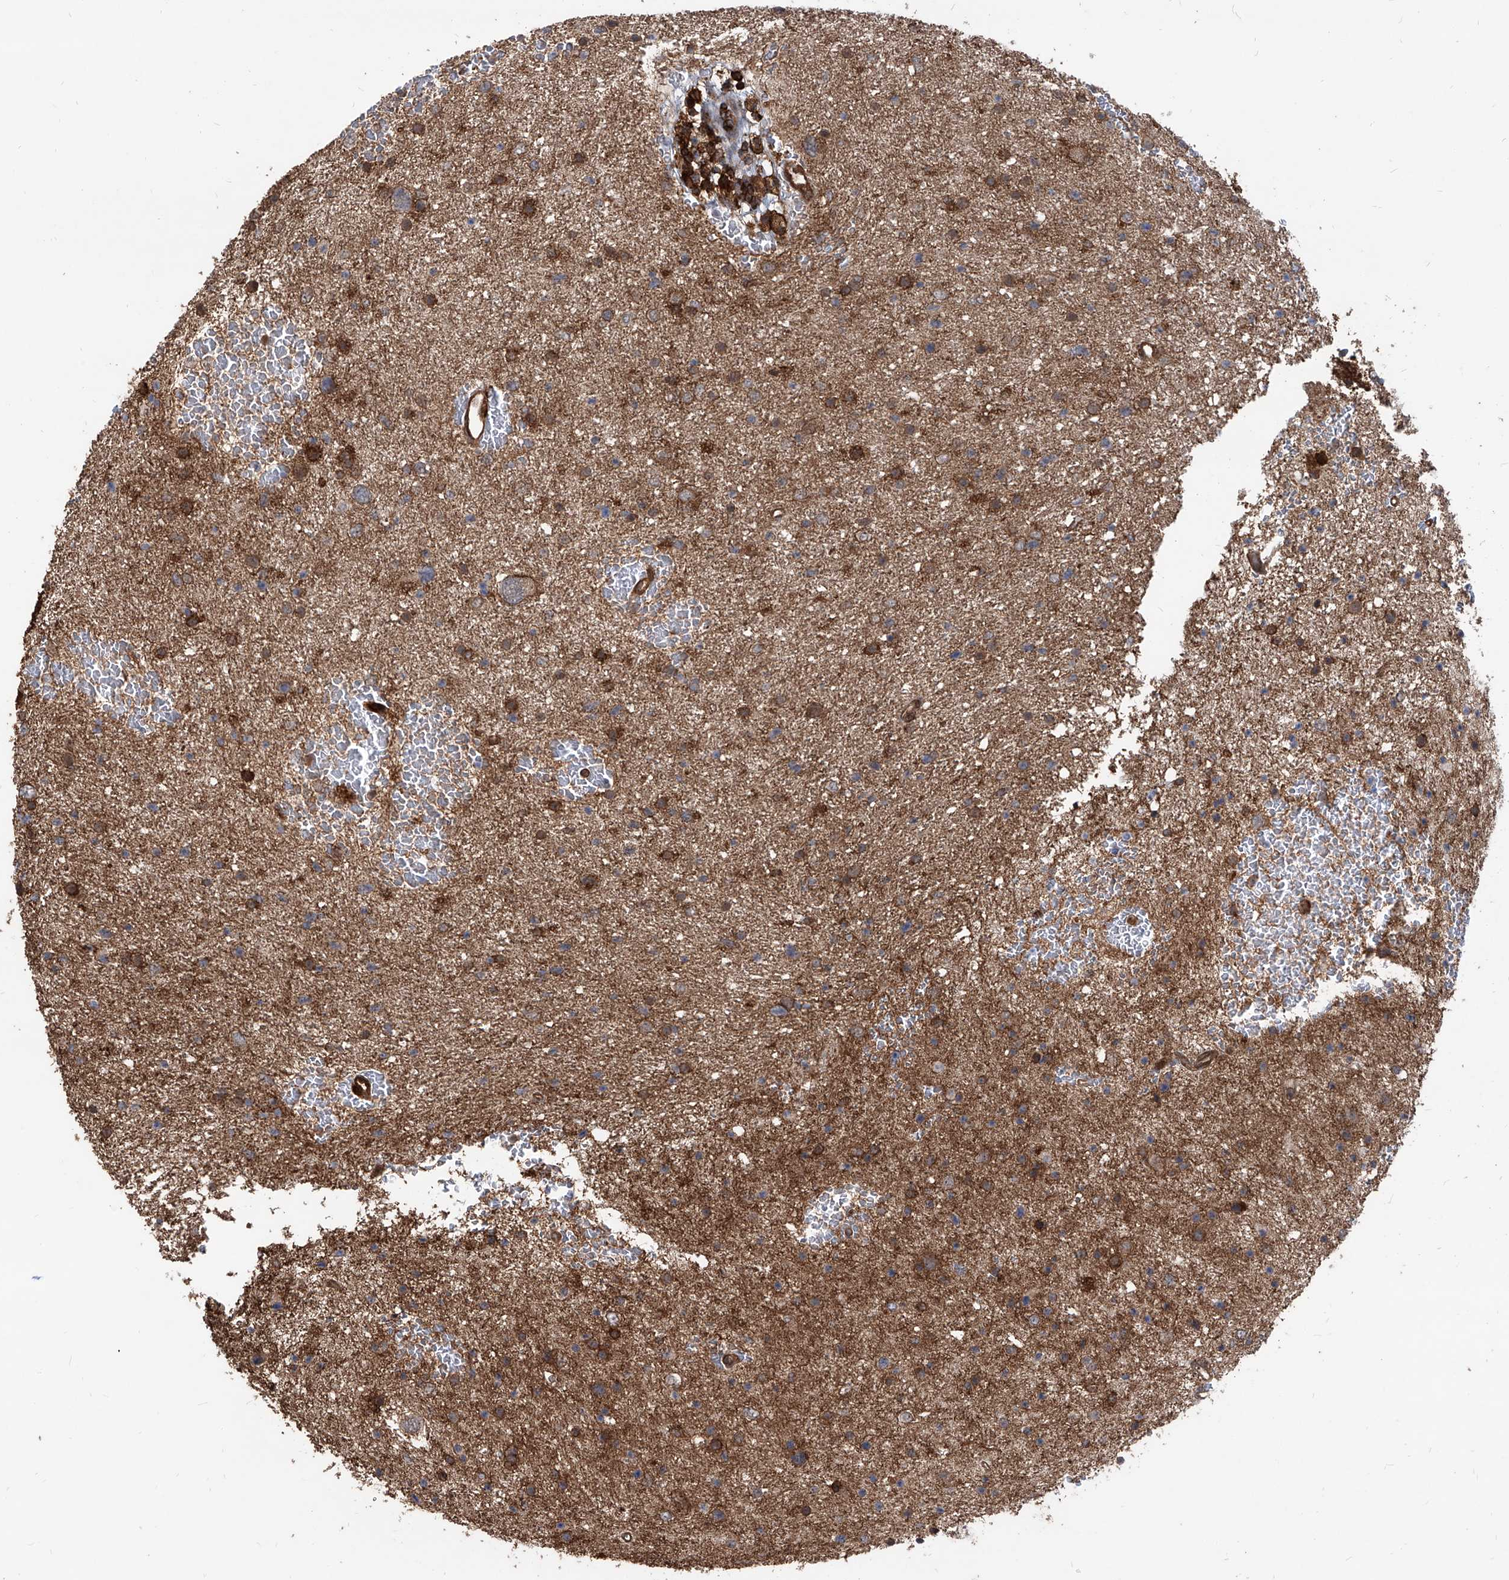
{"staining": {"intensity": "moderate", "quantity": ">75%", "location": "cytoplasmic/membranous"}, "tissue": "glioma", "cell_type": "Tumor cells", "image_type": "cancer", "snomed": [{"axis": "morphology", "description": "Glioma, malignant, Low grade"}, {"axis": "topography", "description": "Brain"}], "caption": "Immunohistochemistry (IHC) histopathology image of glioma stained for a protein (brown), which reveals medium levels of moderate cytoplasmic/membranous positivity in approximately >75% of tumor cells.", "gene": "MAGED2", "patient": {"sex": "female", "age": 37}}